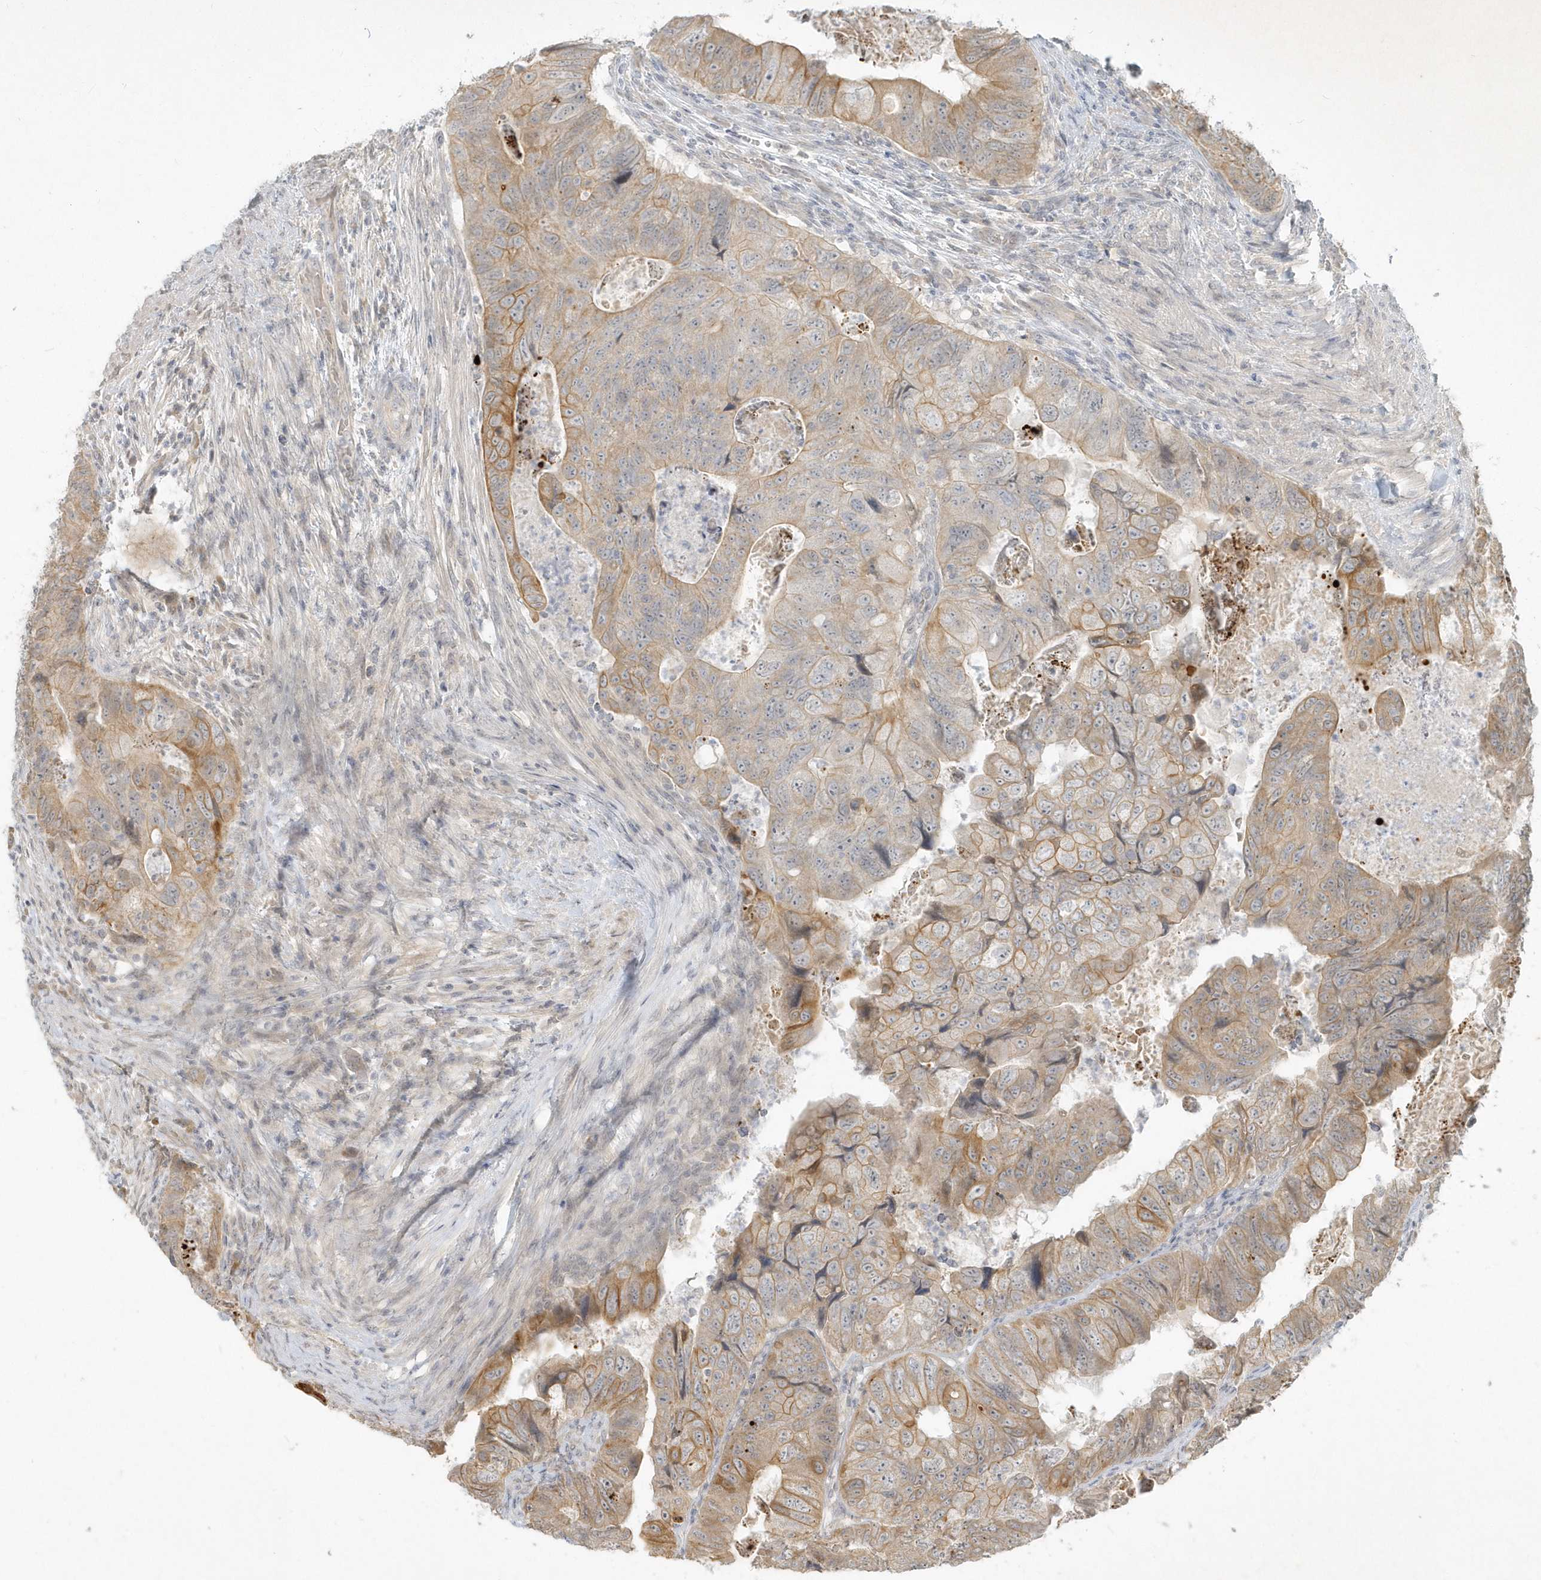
{"staining": {"intensity": "moderate", "quantity": "<25%", "location": "cytoplasmic/membranous"}, "tissue": "colorectal cancer", "cell_type": "Tumor cells", "image_type": "cancer", "snomed": [{"axis": "morphology", "description": "Adenocarcinoma, NOS"}, {"axis": "topography", "description": "Rectum"}], "caption": "Colorectal cancer tissue displays moderate cytoplasmic/membranous expression in about <25% of tumor cells", "gene": "BOD1", "patient": {"sex": "male", "age": 63}}